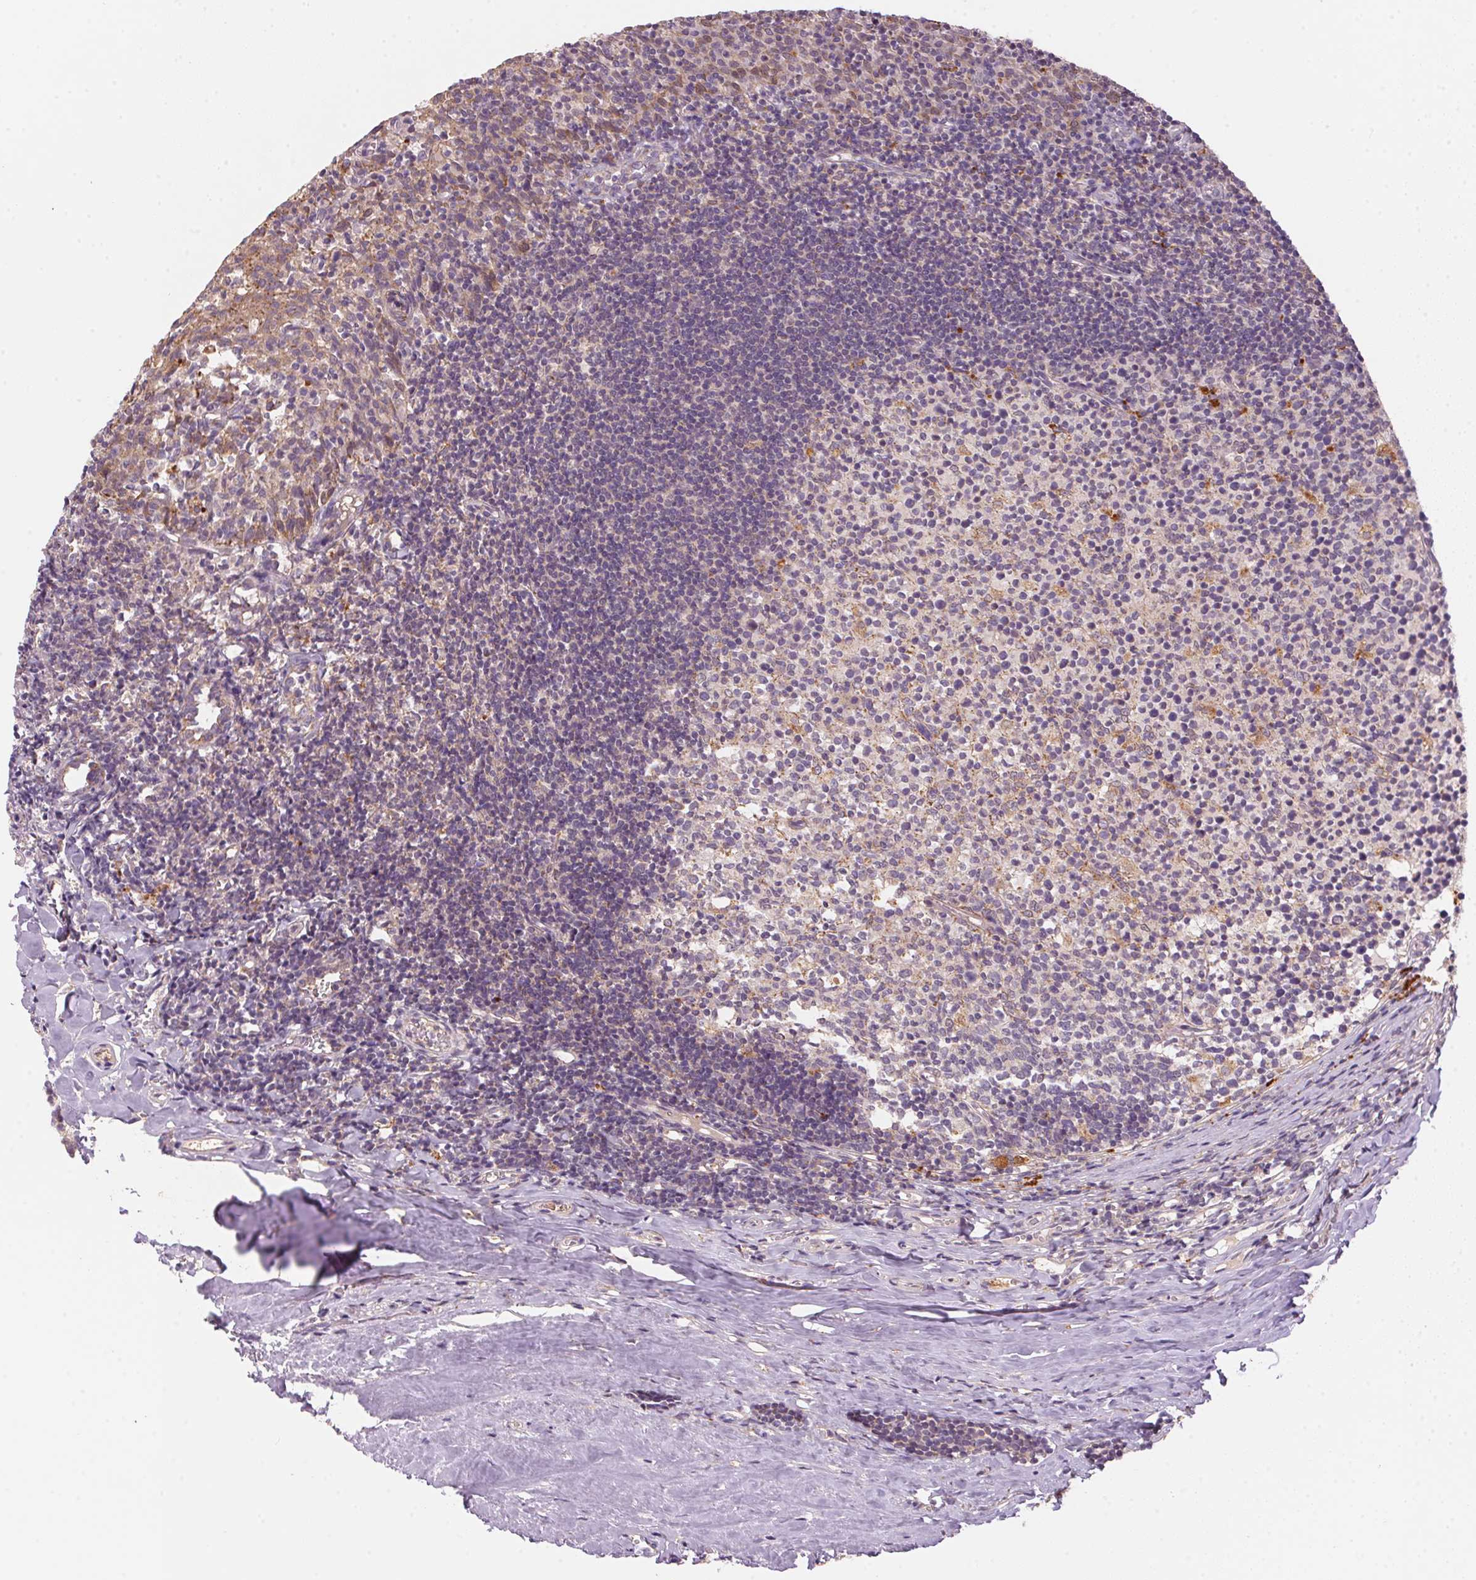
{"staining": {"intensity": "weak", "quantity": "<25%", "location": "cytoplasmic/membranous"}, "tissue": "tonsil", "cell_type": "Germinal center cells", "image_type": "normal", "snomed": [{"axis": "morphology", "description": "Normal tissue, NOS"}, {"axis": "topography", "description": "Tonsil"}], "caption": "Tonsil was stained to show a protein in brown. There is no significant positivity in germinal center cells. (DAB (3,3'-diaminobenzidine) immunohistochemistry (IHC), high magnification).", "gene": "ADH5", "patient": {"sex": "female", "age": 10}}